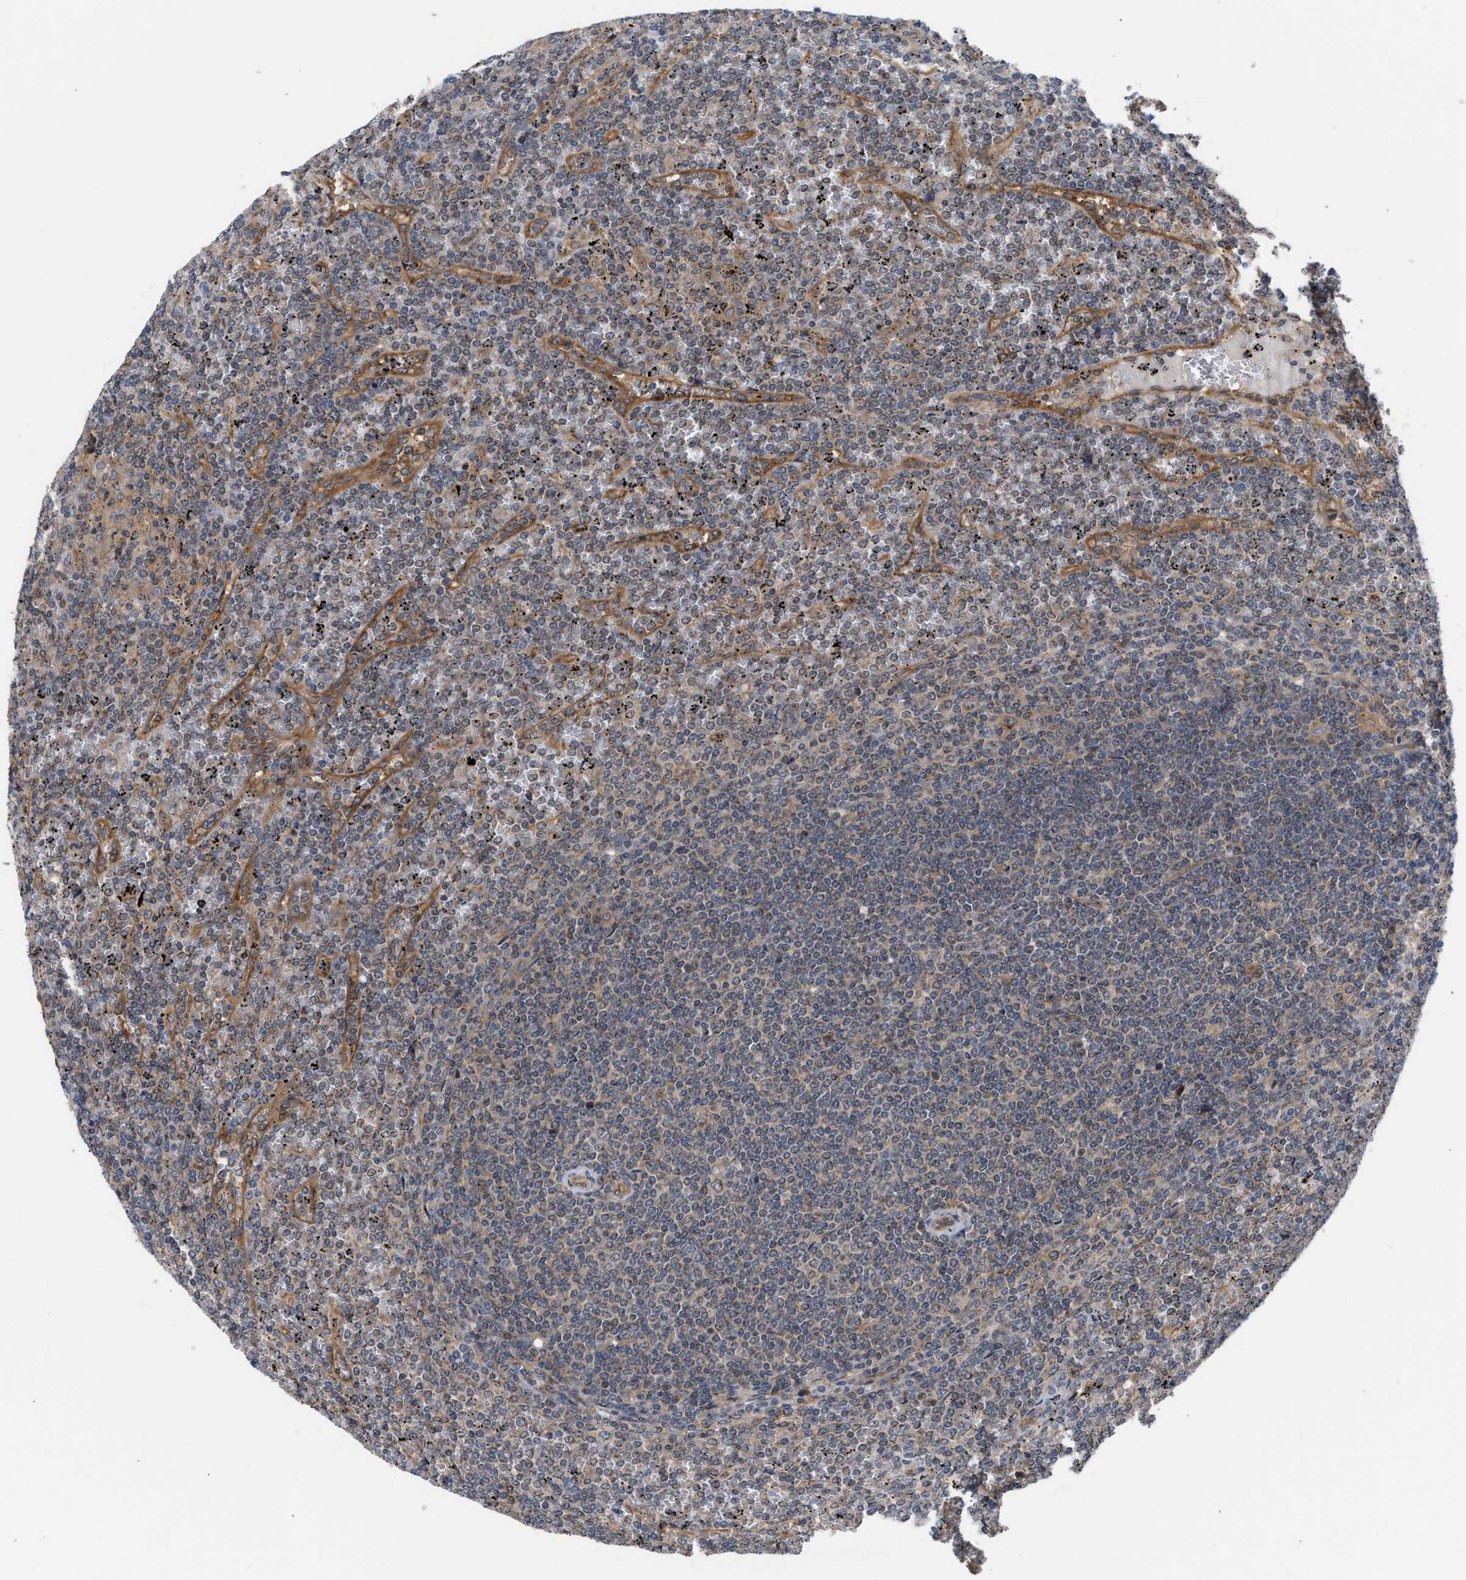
{"staining": {"intensity": "weak", "quantity": "25%-75%", "location": "cytoplasmic/membranous"}, "tissue": "lymphoma", "cell_type": "Tumor cells", "image_type": "cancer", "snomed": [{"axis": "morphology", "description": "Malignant lymphoma, non-Hodgkin's type, Low grade"}, {"axis": "topography", "description": "Spleen"}], "caption": "Malignant lymphoma, non-Hodgkin's type (low-grade) stained with immunohistochemistry (IHC) reveals weak cytoplasmic/membranous positivity in approximately 25%-75% of tumor cells. The protein is stained brown, and the nuclei are stained in blue (DAB IHC with brightfield microscopy, high magnification).", "gene": "LAPTM4B", "patient": {"sex": "female", "age": 19}}